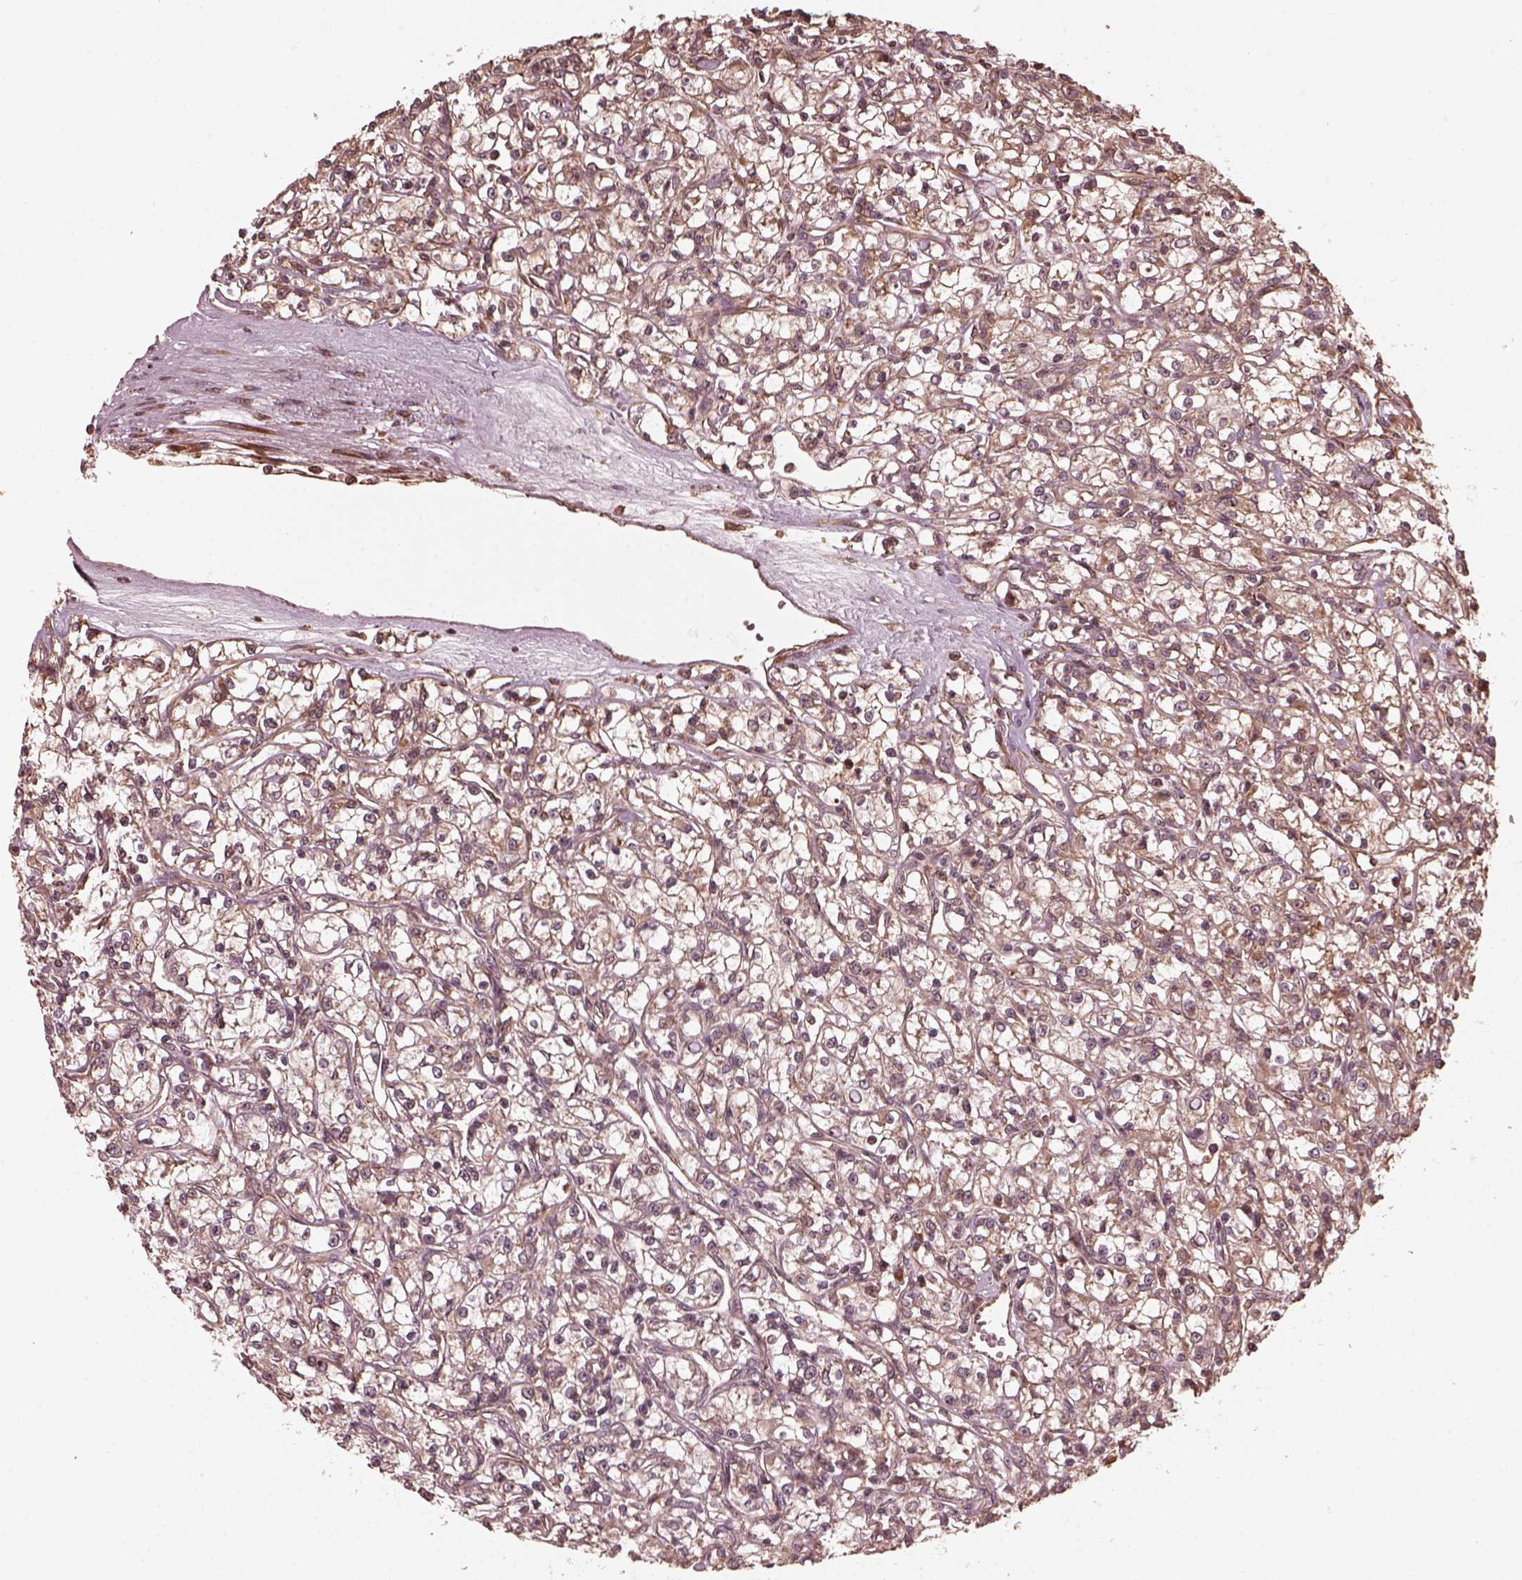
{"staining": {"intensity": "weak", "quantity": ">75%", "location": "cytoplasmic/membranous"}, "tissue": "renal cancer", "cell_type": "Tumor cells", "image_type": "cancer", "snomed": [{"axis": "morphology", "description": "Adenocarcinoma, NOS"}, {"axis": "topography", "description": "Kidney"}], "caption": "Weak cytoplasmic/membranous protein expression is seen in approximately >75% of tumor cells in renal cancer.", "gene": "ZNF292", "patient": {"sex": "female", "age": 59}}